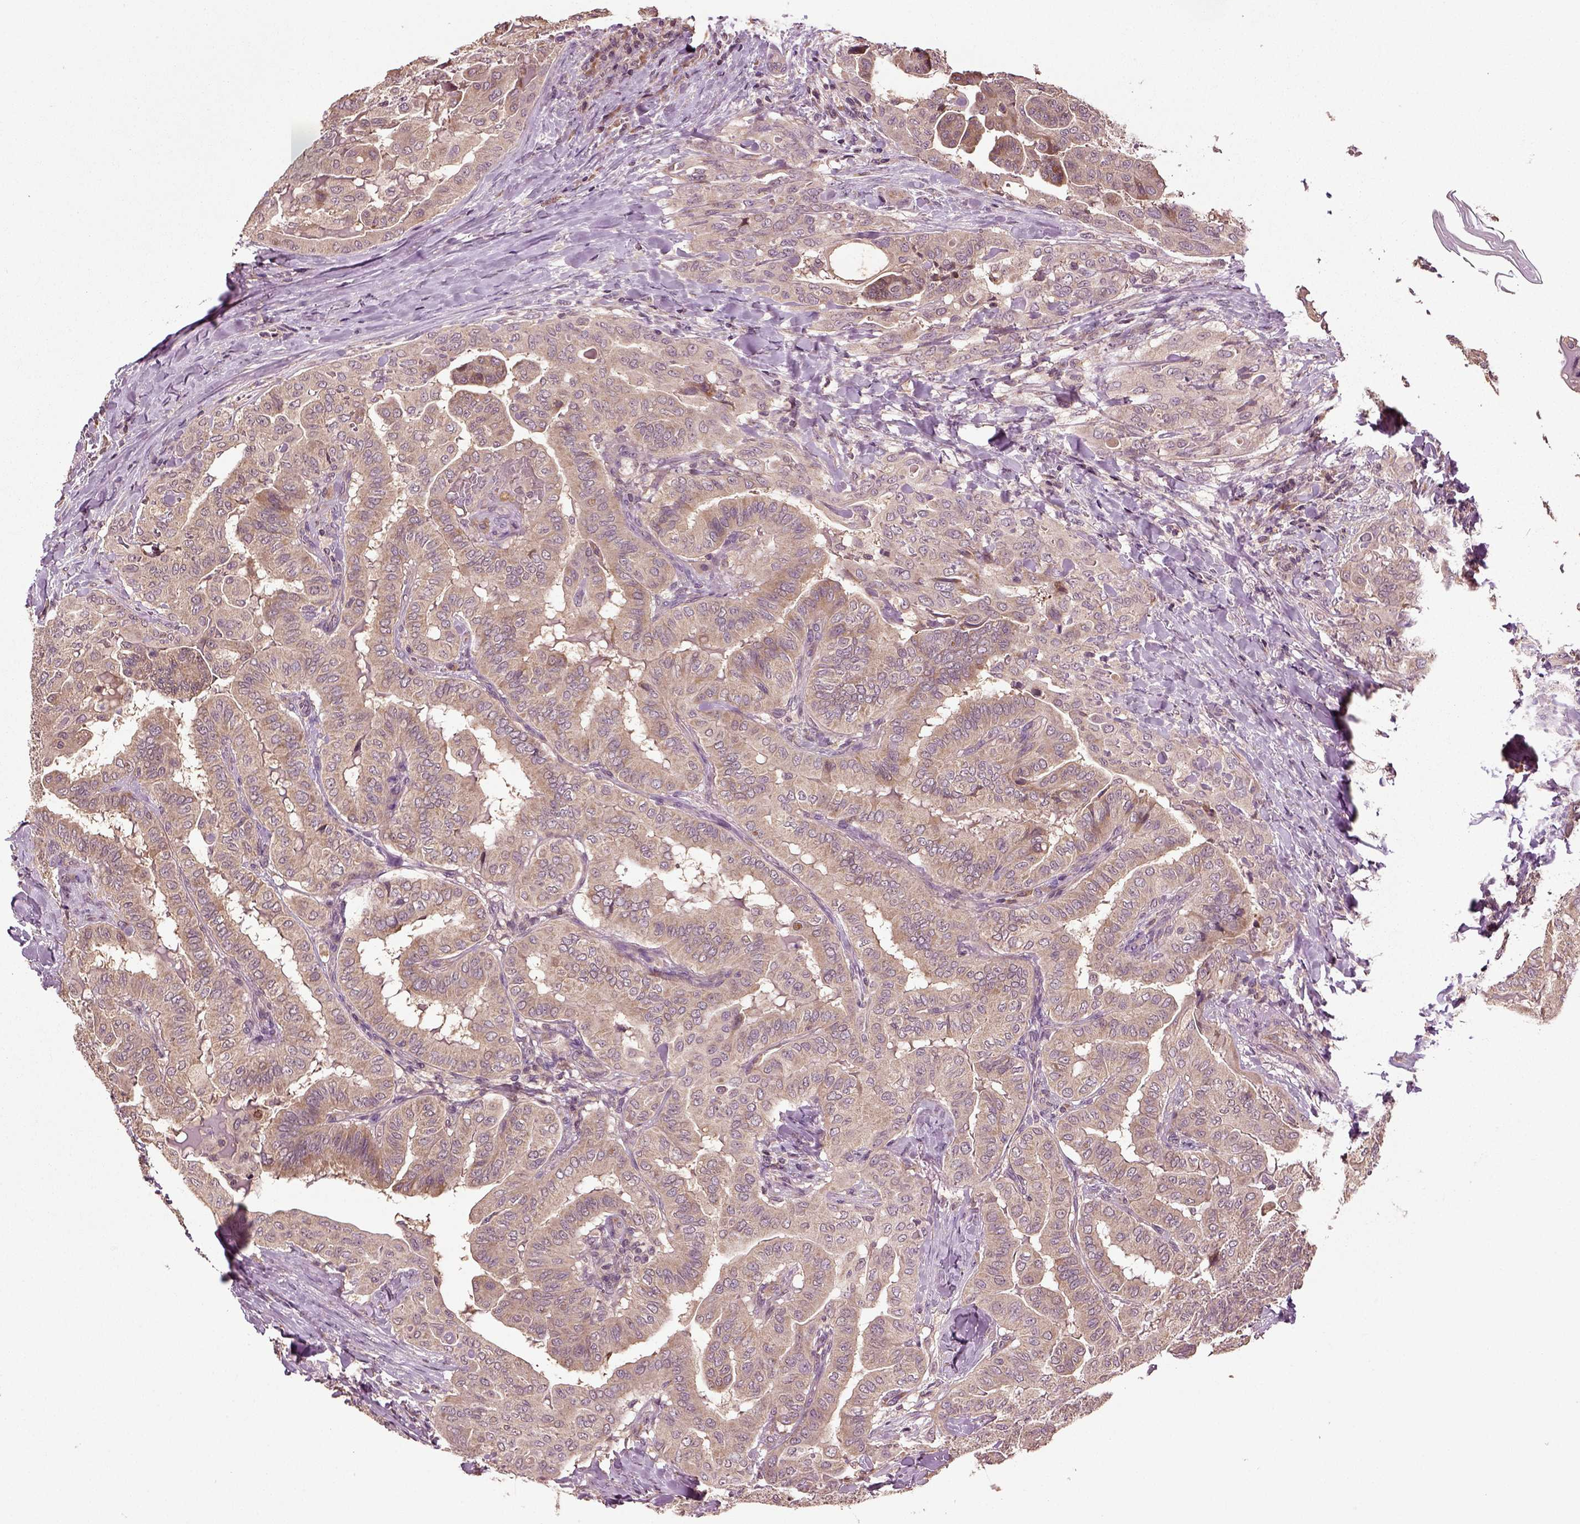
{"staining": {"intensity": "weak", "quantity": ">75%", "location": "cytoplasmic/membranous"}, "tissue": "thyroid cancer", "cell_type": "Tumor cells", "image_type": "cancer", "snomed": [{"axis": "morphology", "description": "Papillary adenocarcinoma, NOS"}, {"axis": "topography", "description": "Thyroid gland"}], "caption": "Immunohistochemistry (IHC) (DAB (3,3'-diaminobenzidine)) staining of human papillary adenocarcinoma (thyroid) demonstrates weak cytoplasmic/membranous protein expression in approximately >75% of tumor cells.", "gene": "ERV3-1", "patient": {"sex": "female", "age": 68}}